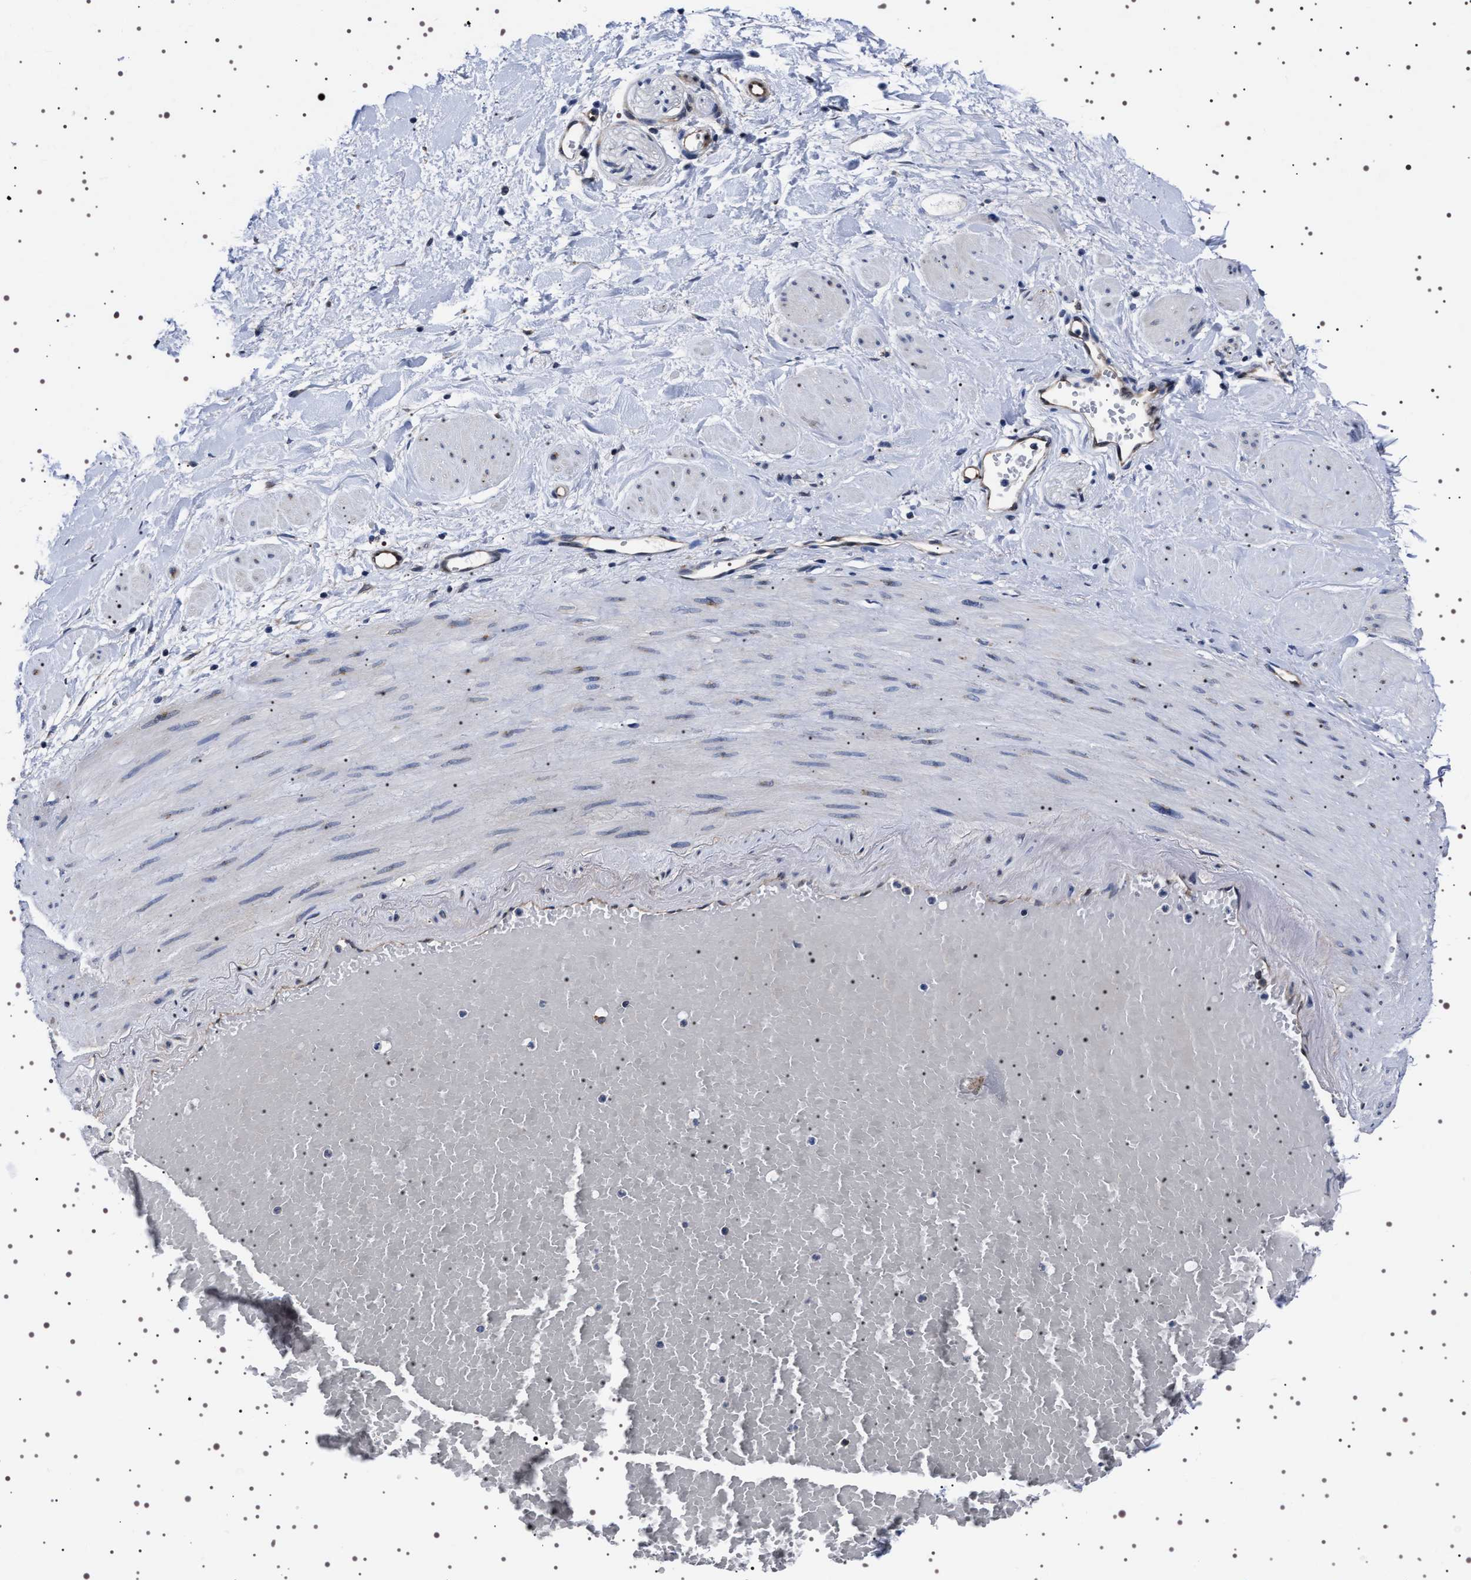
{"staining": {"intensity": "moderate", "quantity": ">75%", "location": "cytoplasmic/membranous"}, "tissue": "adipose tissue", "cell_type": "Adipocytes", "image_type": "normal", "snomed": [{"axis": "morphology", "description": "Normal tissue, NOS"}, {"axis": "topography", "description": "Soft tissue"}, {"axis": "topography", "description": "Vascular tissue"}], "caption": "Brown immunohistochemical staining in benign adipose tissue displays moderate cytoplasmic/membranous staining in about >75% of adipocytes. The protein of interest is shown in brown color, while the nuclei are stained blue.", "gene": "DARS1", "patient": {"sex": "female", "age": 35}}